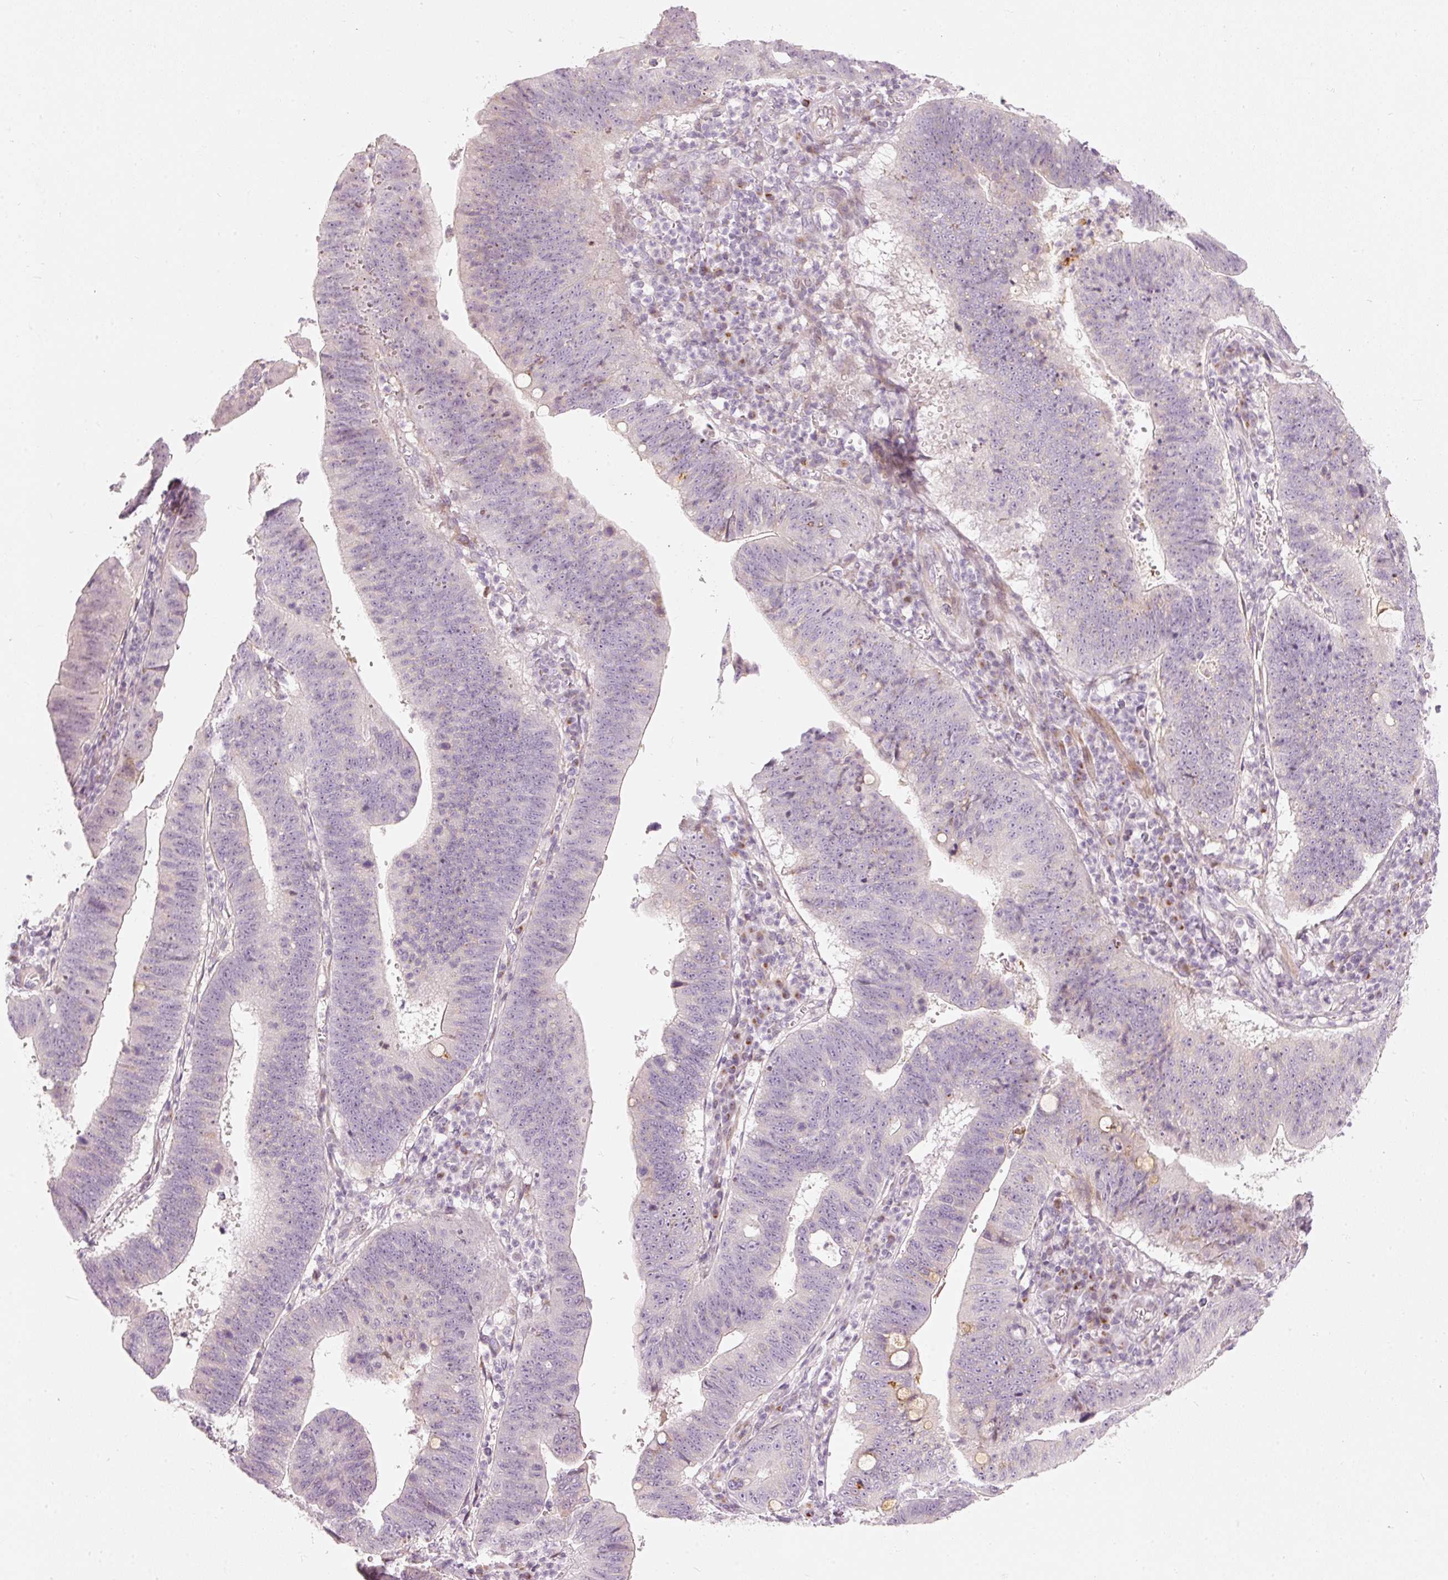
{"staining": {"intensity": "negative", "quantity": "none", "location": "none"}, "tissue": "stomach cancer", "cell_type": "Tumor cells", "image_type": "cancer", "snomed": [{"axis": "morphology", "description": "Adenocarcinoma, NOS"}, {"axis": "topography", "description": "Stomach"}], "caption": "Immunohistochemistry of human stomach cancer shows no expression in tumor cells.", "gene": "SLC20A1", "patient": {"sex": "male", "age": 59}}